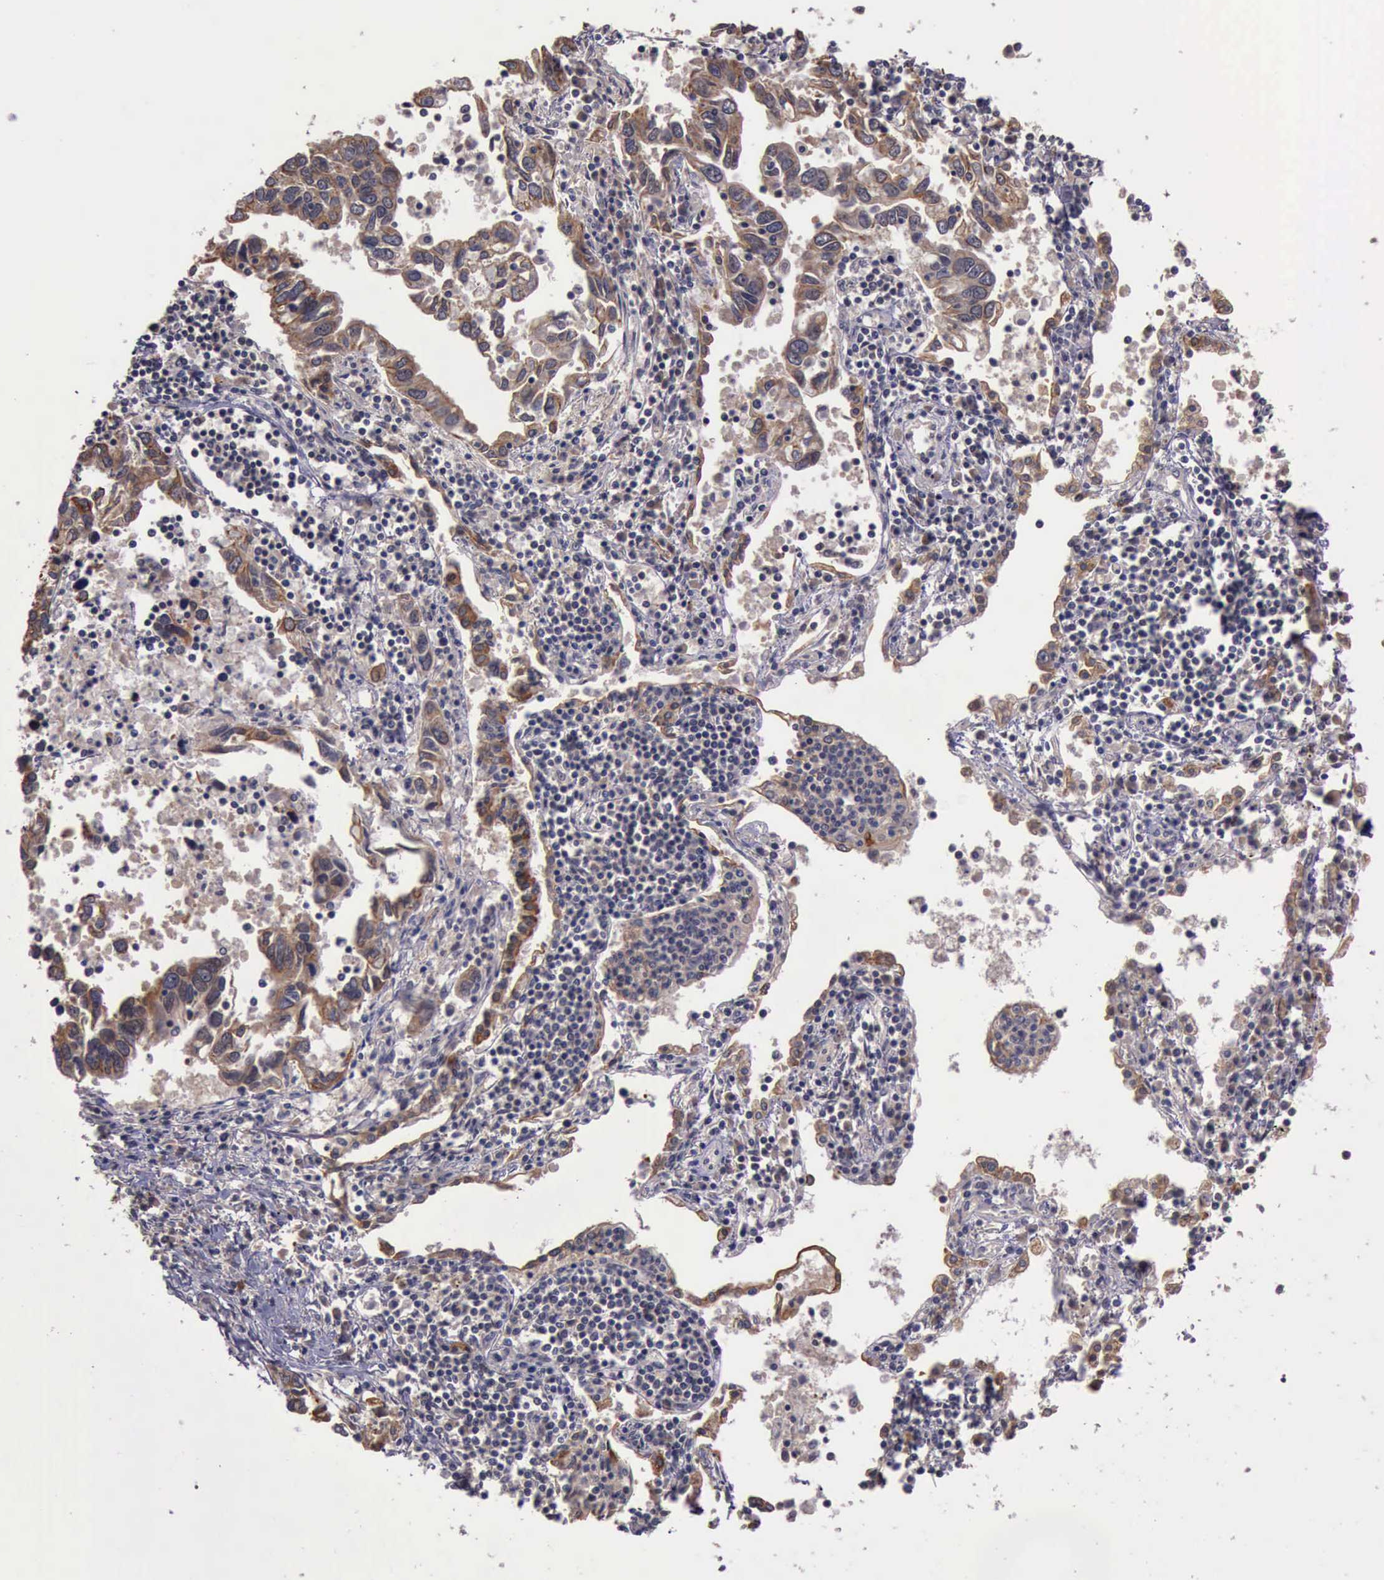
{"staining": {"intensity": "weak", "quantity": "25%-75%", "location": "cytoplasmic/membranous"}, "tissue": "lung cancer", "cell_type": "Tumor cells", "image_type": "cancer", "snomed": [{"axis": "morphology", "description": "Adenocarcinoma, NOS"}, {"axis": "topography", "description": "Lung"}], "caption": "This image displays immunohistochemistry staining of lung cancer (adenocarcinoma), with low weak cytoplasmic/membranous staining in about 25%-75% of tumor cells.", "gene": "RAB39B", "patient": {"sex": "male", "age": 48}}